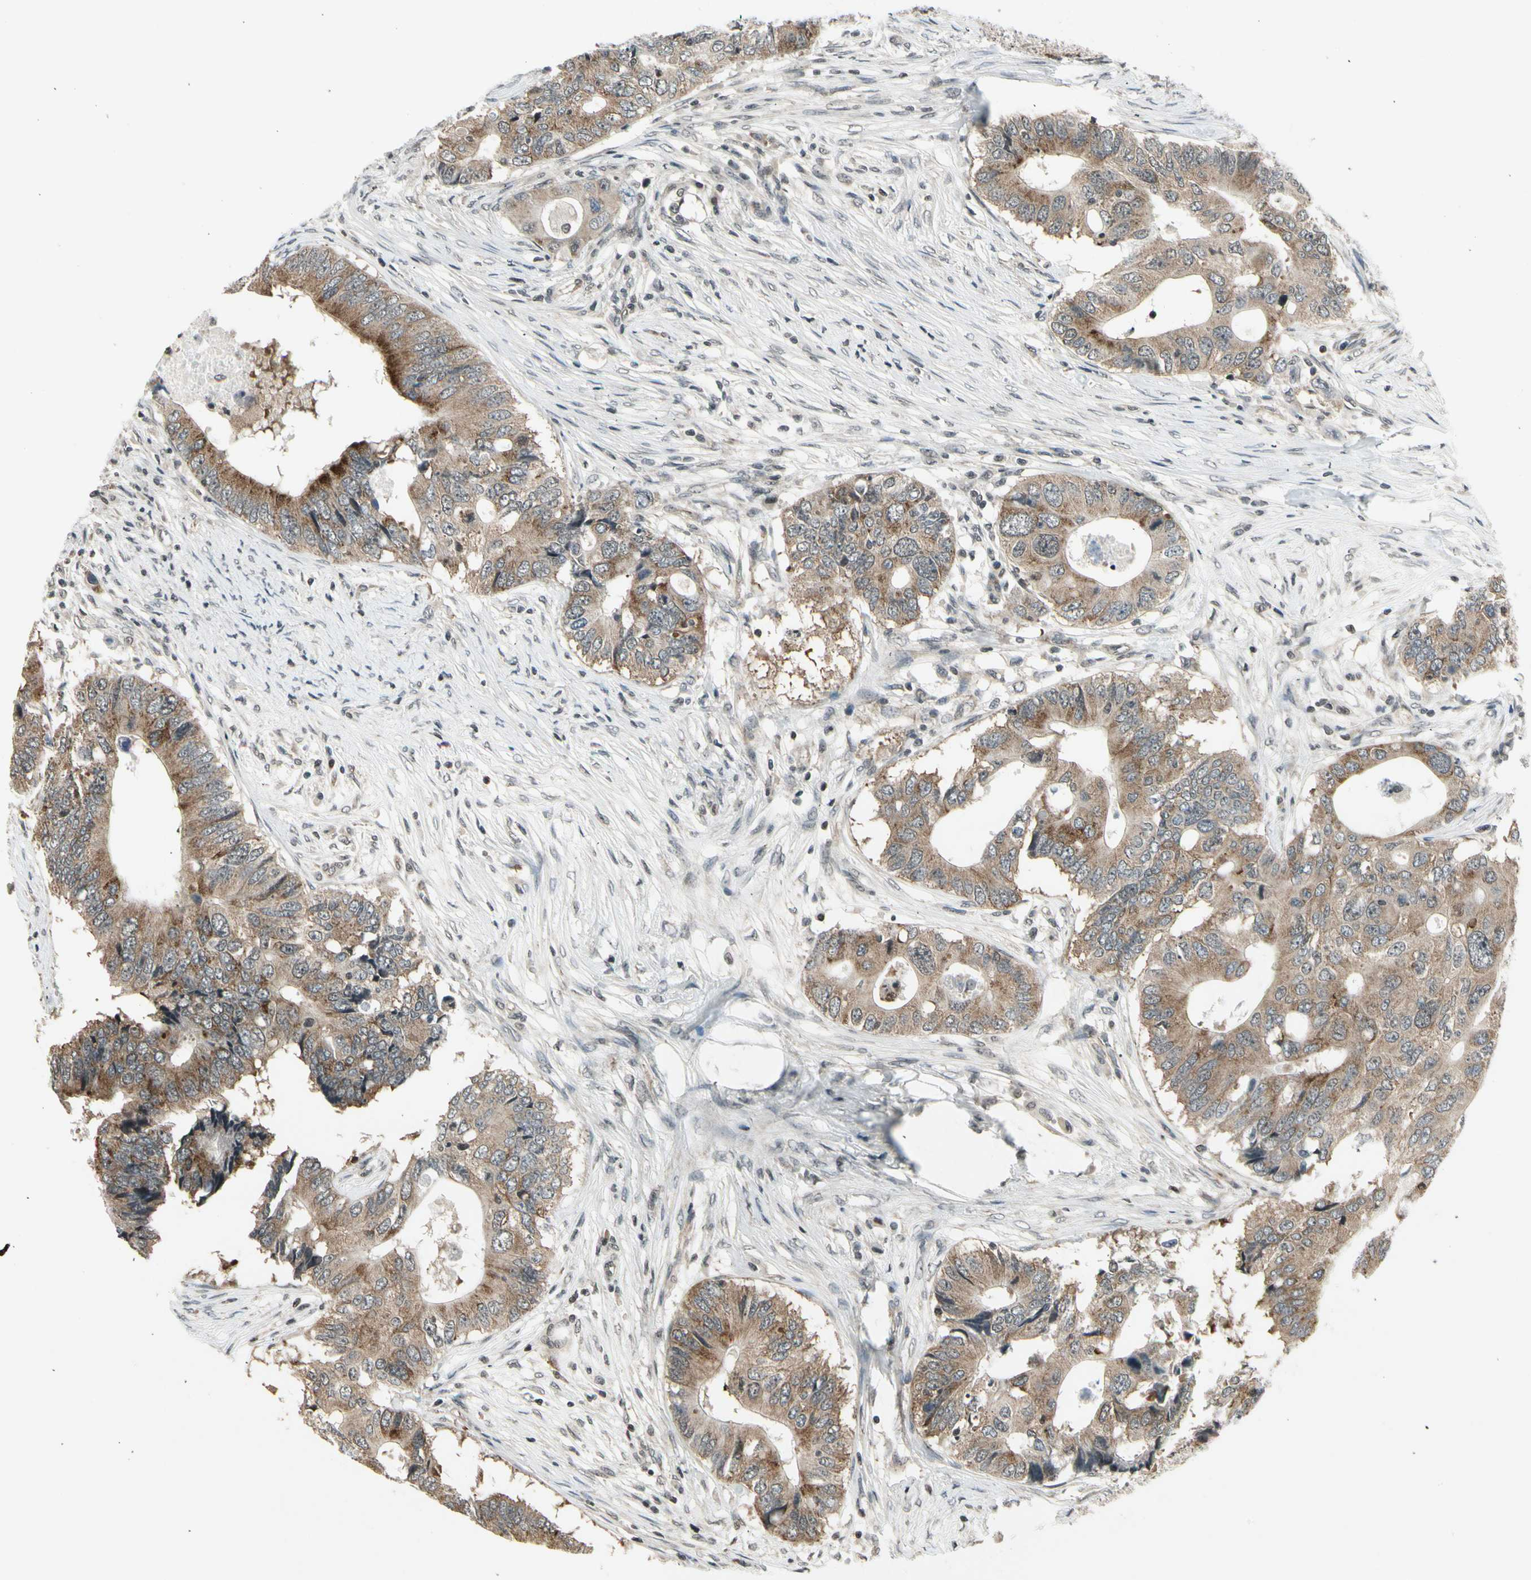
{"staining": {"intensity": "moderate", "quantity": "<25%", "location": "cytoplasmic/membranous"}, "tissue": "colorectal cancer", "cell_type": "Tumor cells", "image_type": "cancer", "snomed": [{"axis": "morphology", "description": "Adenocarcinoma, NOS"}, {"axis": "topography", "description": "Colon"}], "caption": "This photomicrograph demonstrates colorectal cancer (adenocarcinoma) stained with IHC to label a protein in brown. The cytoplasmic/membranous of tumor cells show moderate positivity for the protein. Nuclei are counter-stained blue.", "gene": "SMN2", "patient": {"sex": "male", "age": 71}}